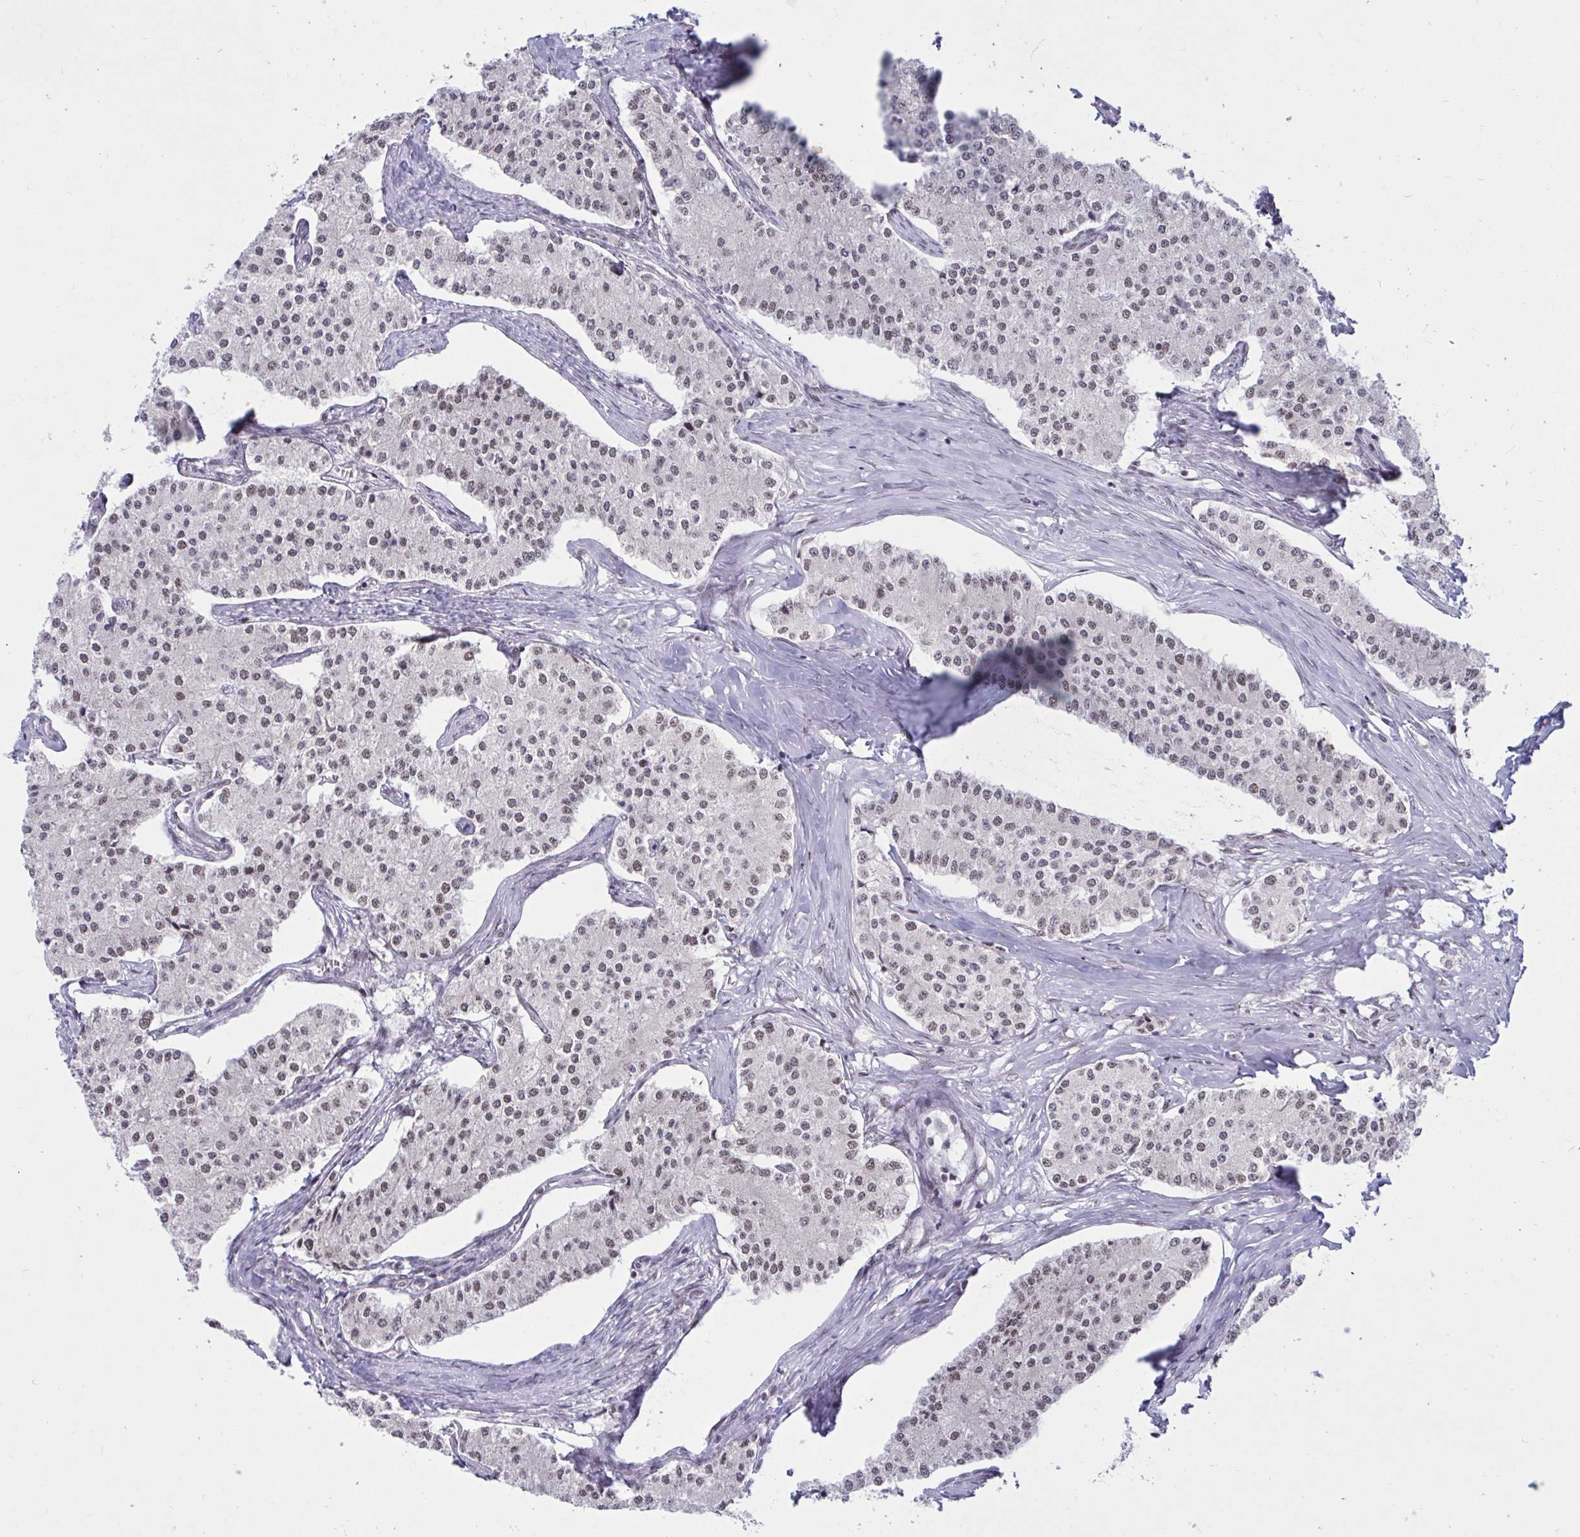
{"staining": {"intensity": "weak", "quantity": ">75%", "location": "nuclear"}, "tissue": "carcinoid", "cell_type": "Tumor cells", "image_type": "cancer", "snomed": [{"axis": "morphology", "description": "Carcinoid, malignant, NOS"}, {"axis": "topography", "description": "Colon"}], "caption": "Tumor cells exhibit low levels of weak nuclear expression in about >75% of cells in carcinoid.", "gene": "PHF10", "patient": {"sex": "female", "age": 52}}